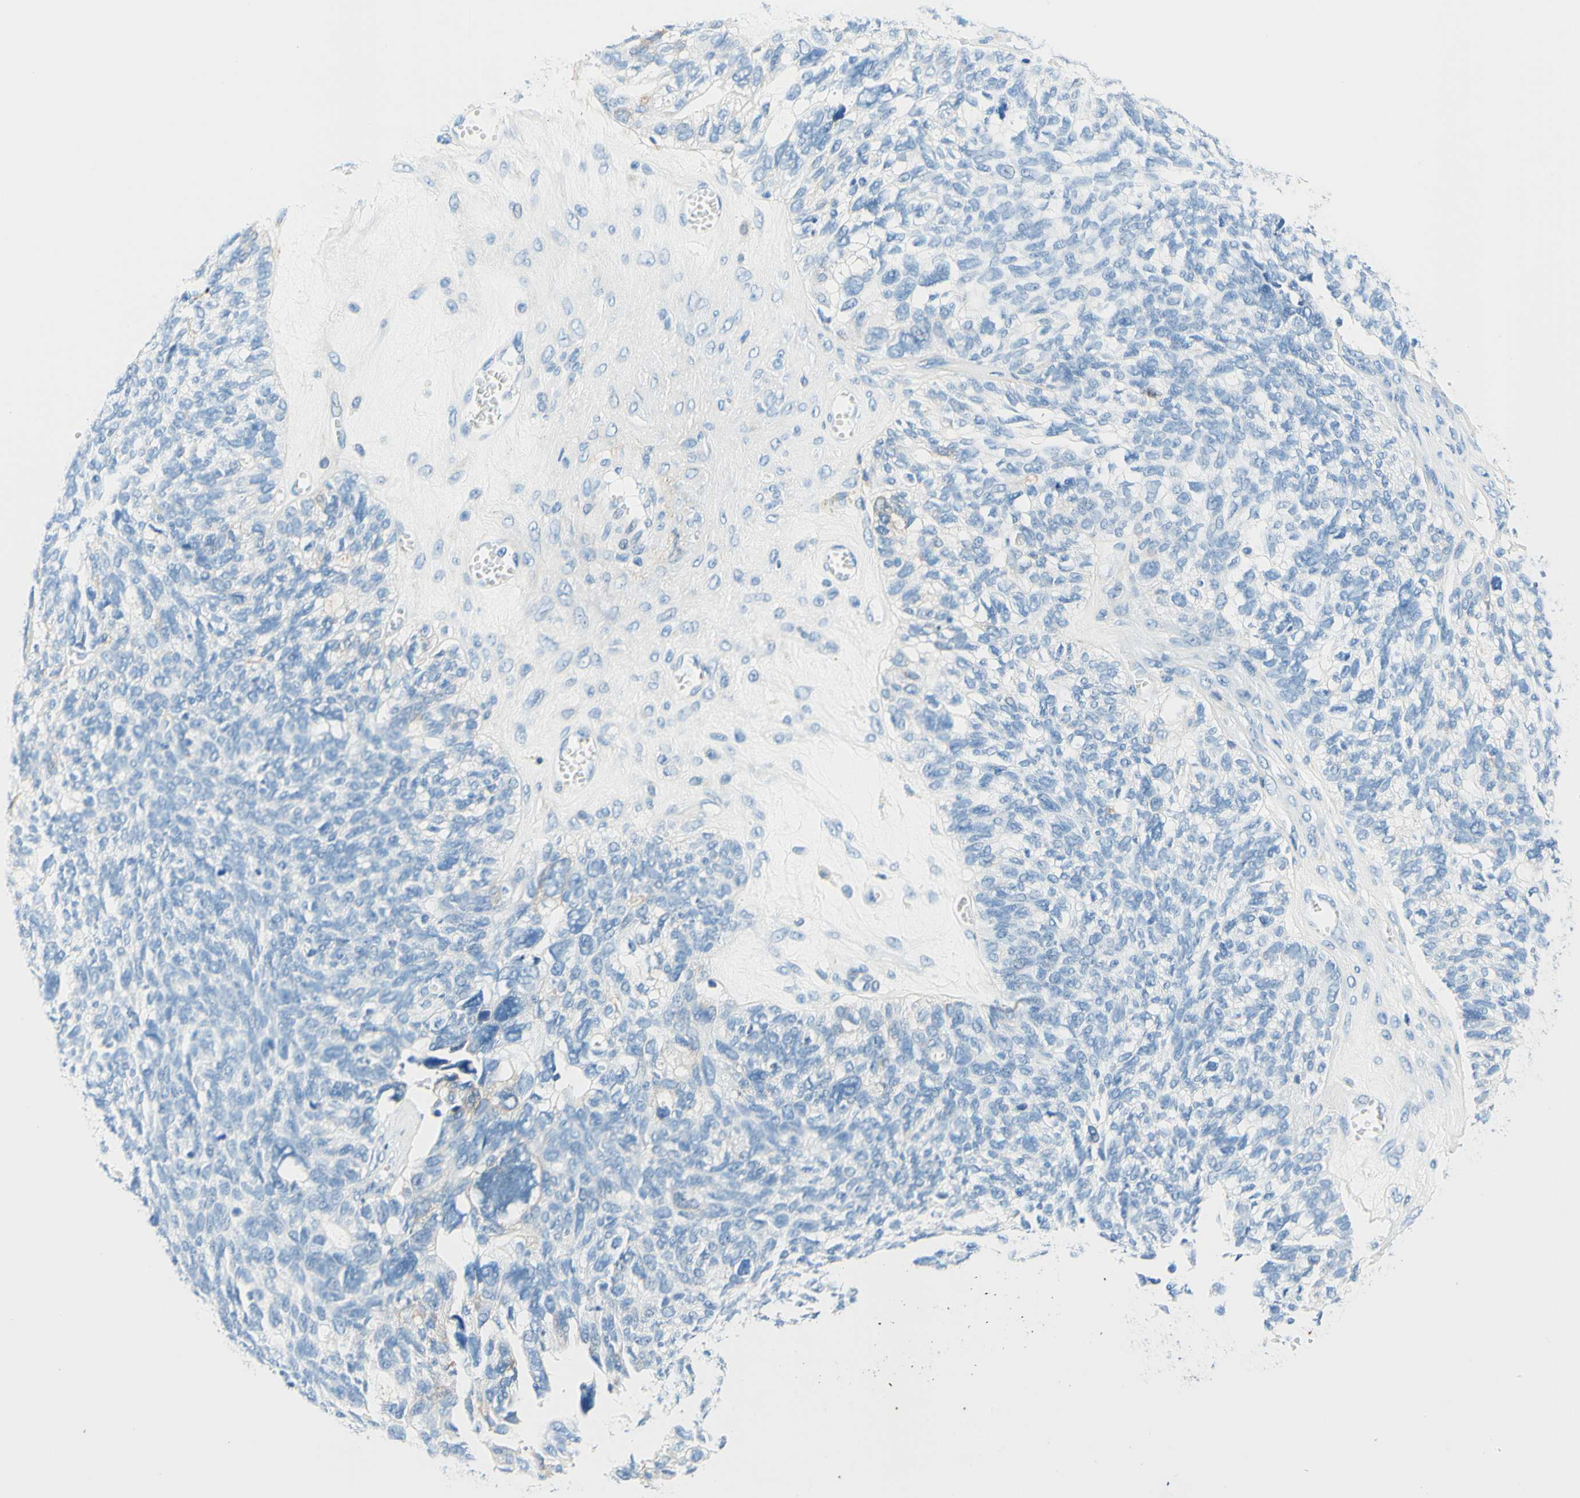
{"staining": {"intensity": "negative", "quantity": "none", "location": "none"}, "tissue": "ovarian cancer", "cell_type": "Tumor cells", "image_type": "cancer", "snomed": [{"axis": "morphology", "description": "Cystadenocarcinoma, serous, NOS"}, {"axis": "topography", "description": "Ovary"}], "caption": "Tumor cells are negative for brown protein staining in serous cystadenocarcinoma (ovarian).", "gene": "MFAP5", "patient": {"sex": "female", "age": 79}}